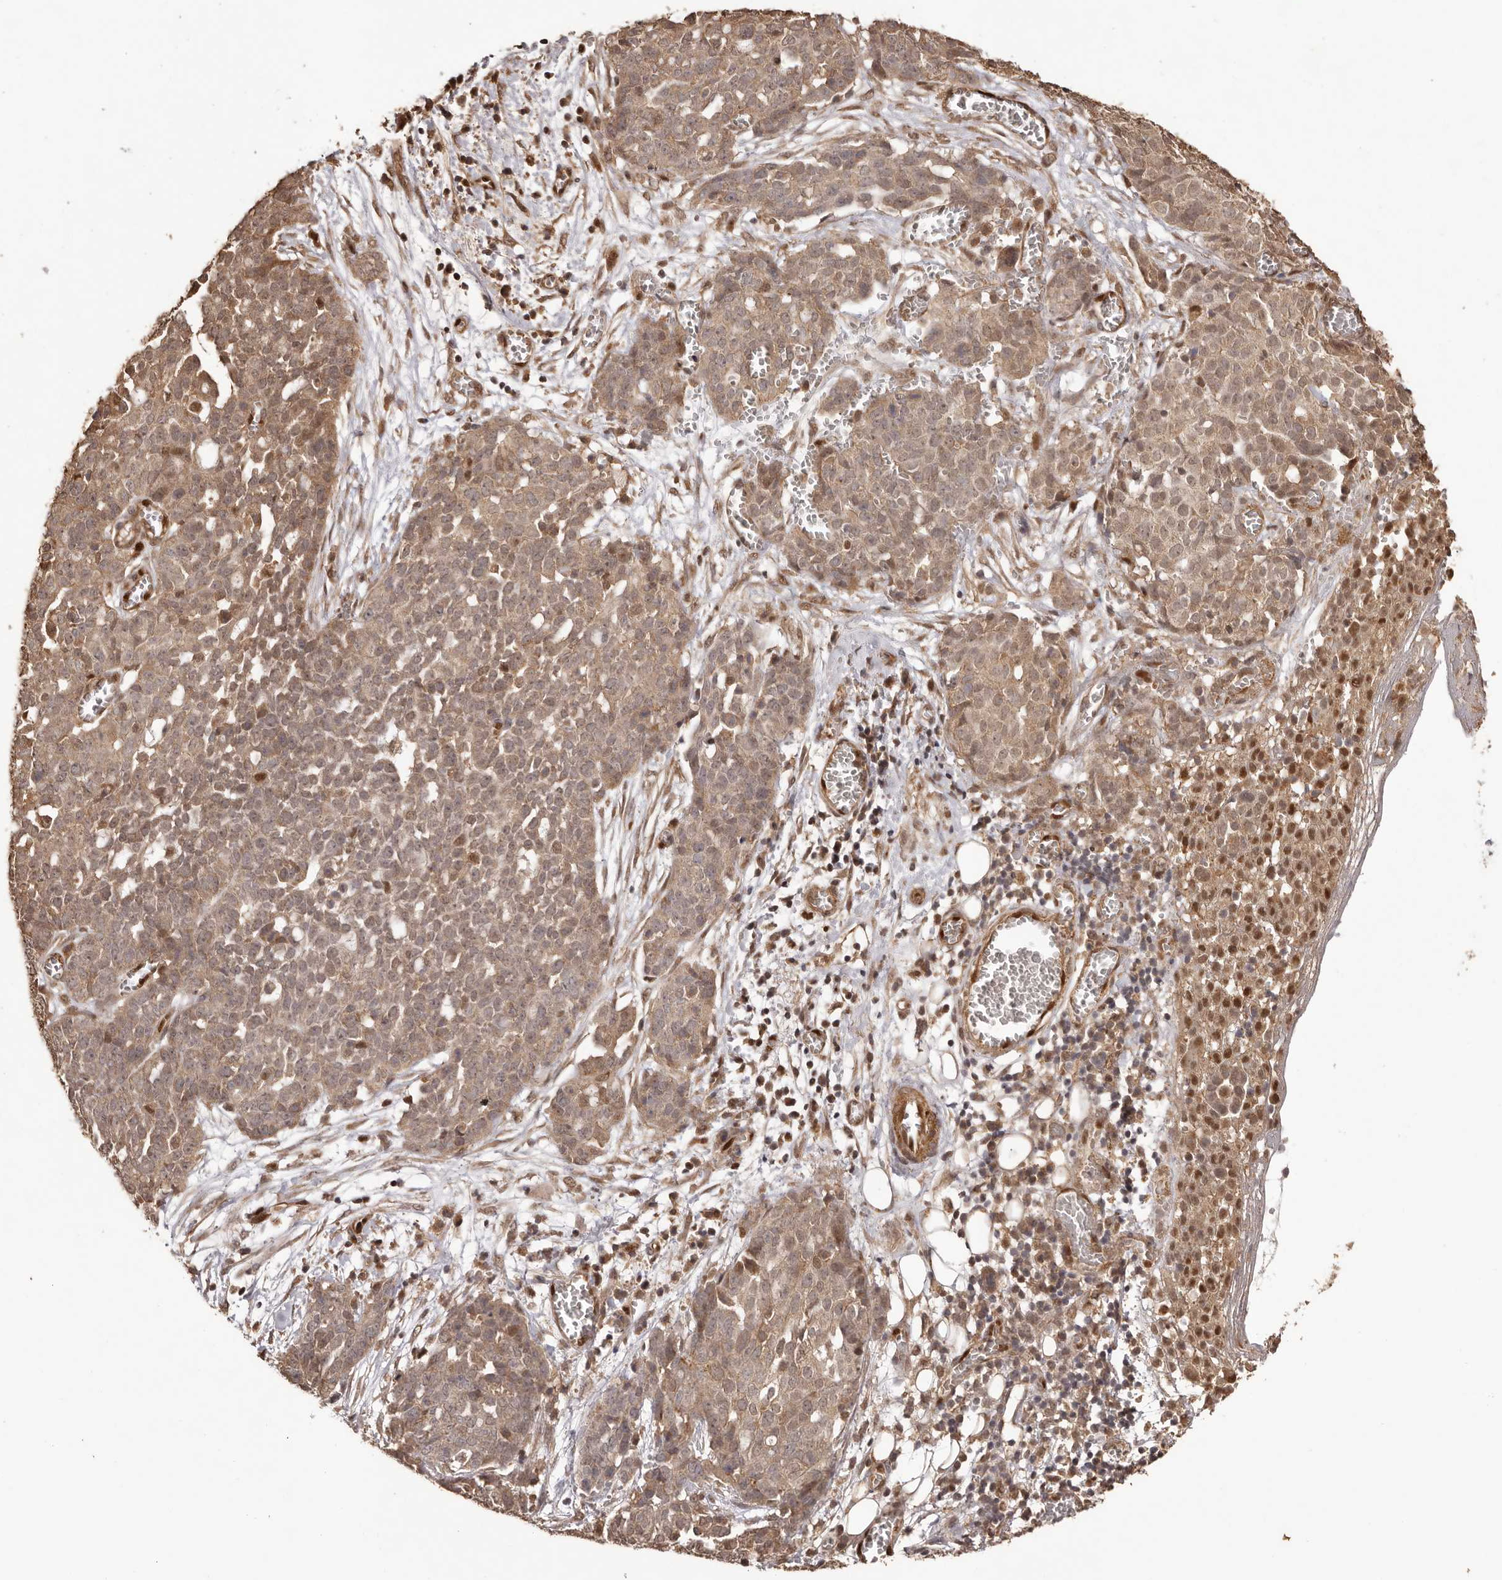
{"staining": {"intensity": "weak", "quantity": ">75%", "location": "cytoplasmic/membranous"}, "tissue": "ovarian cancer", "cell_type": "Tumor cells", "image_type": "cancer", "snomed": [{"axis": "morphology", "description": "Cystadenocarcinoma, serous, NOS"}, {"axis": "topography", "description": "Soft tissue"}, {"axis": "topography", "description": "Ovary"}], "caption": "Ovarian cancer stained with a brown dye shows weak cytoplasmic/membranous positive expression in about >75% of tumor cells.", "gene": "UBR2", "patient": {"sex": "female", "age": 57}}